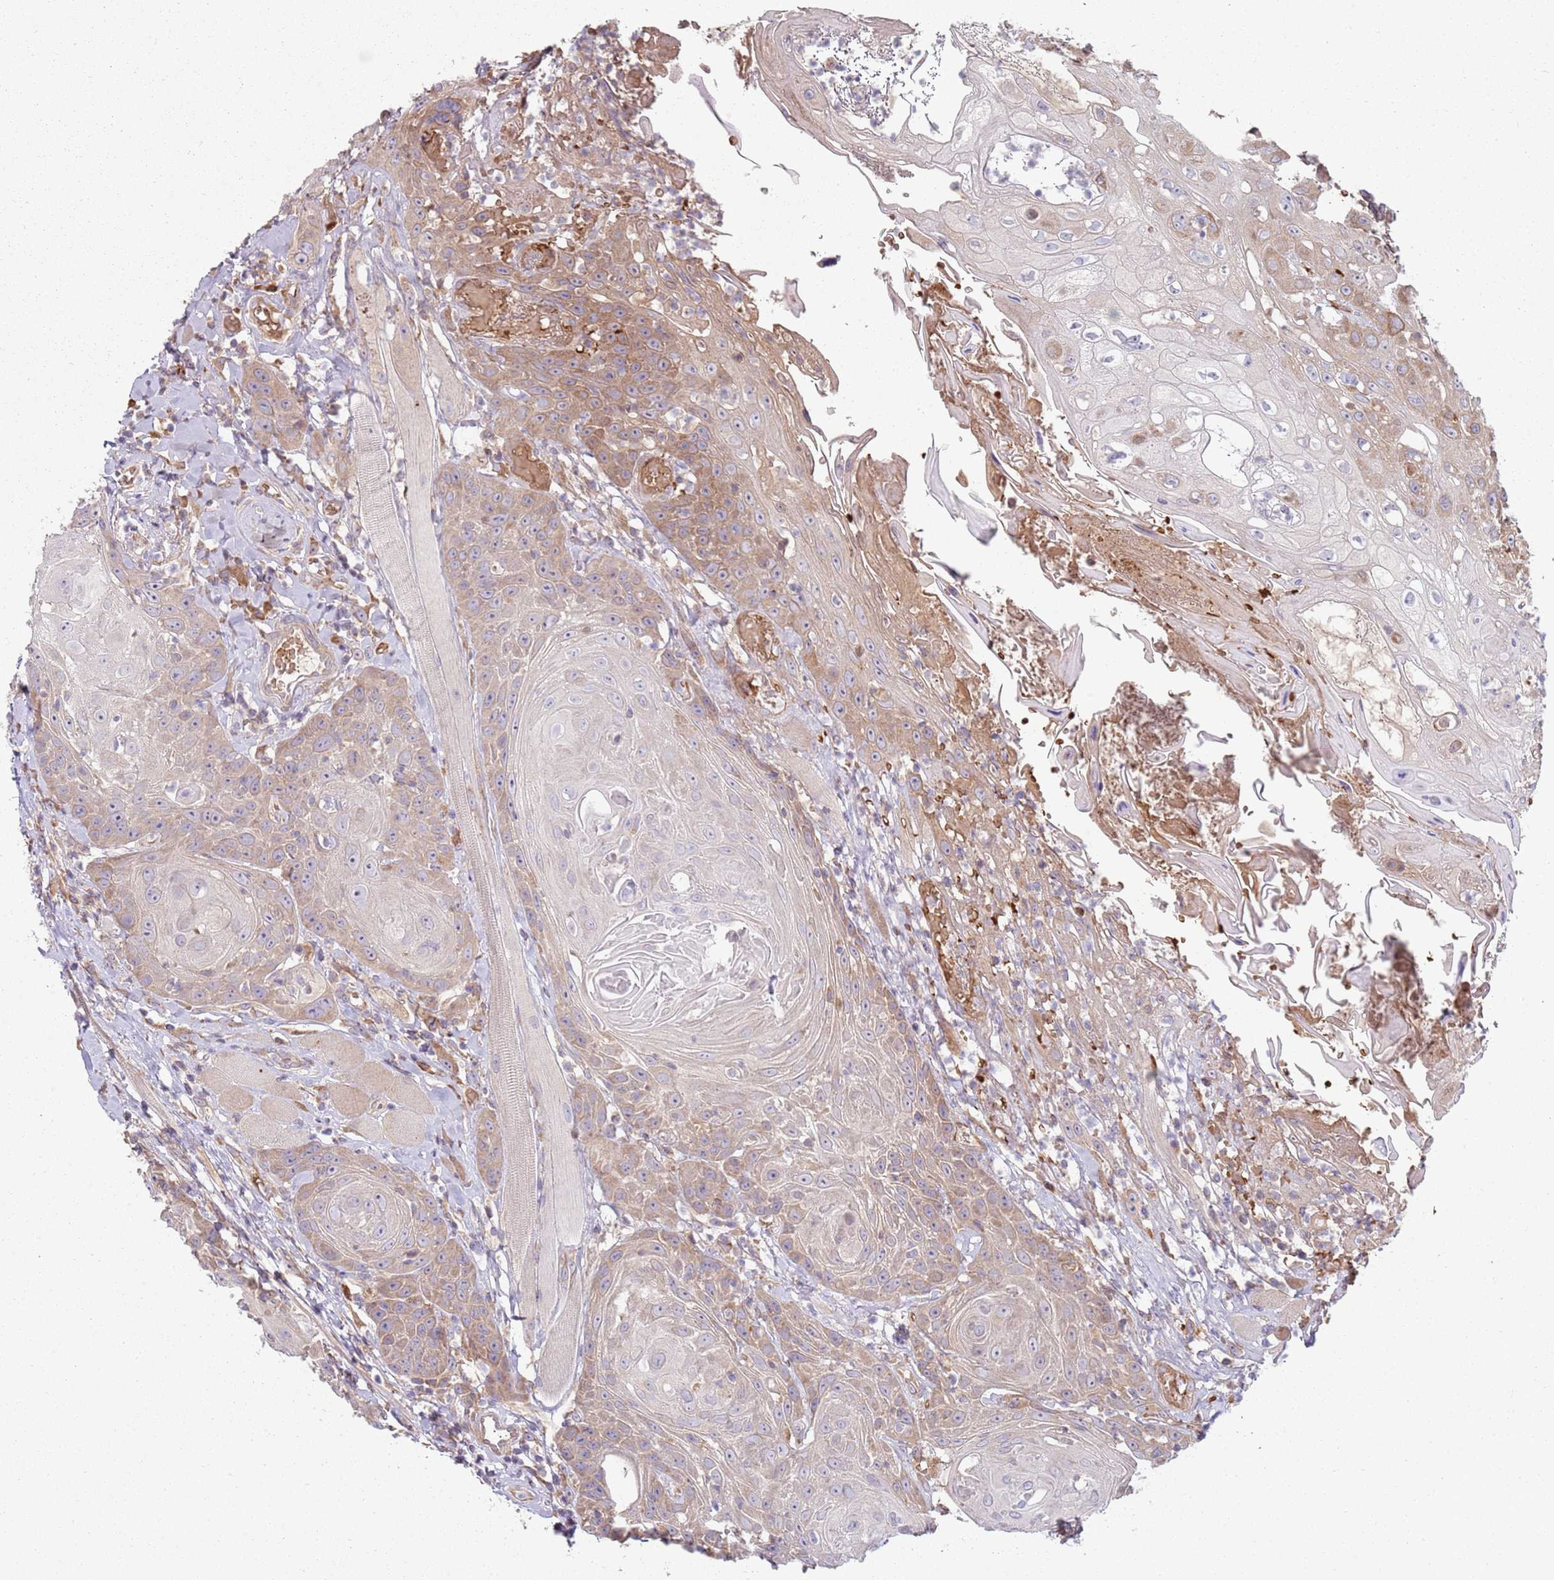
{"staining": {"intensity": "weak", "quantity": "25%-75%", "location": "cytoplasmic/membranous"}, "tissue": "head and neck cancer", "cell_type": "Tumor cells", "image_type": "cancer", "snomed": [{"axis": "morphology", "description": "Squamous cell carcinoma, NOS"}, {"axis": "topography", "description": "Head-Neck"}], "caption": "A histopathology image showing weak cytoplasmic/membranous expression in about 25%-75% of tumor cells in head and neck cancer (squamous cell carcinoma), as visualized by brown immunohistochemical staining.", "gene": "SPATA2", "patient": {"sex": "female", "age": 59}}